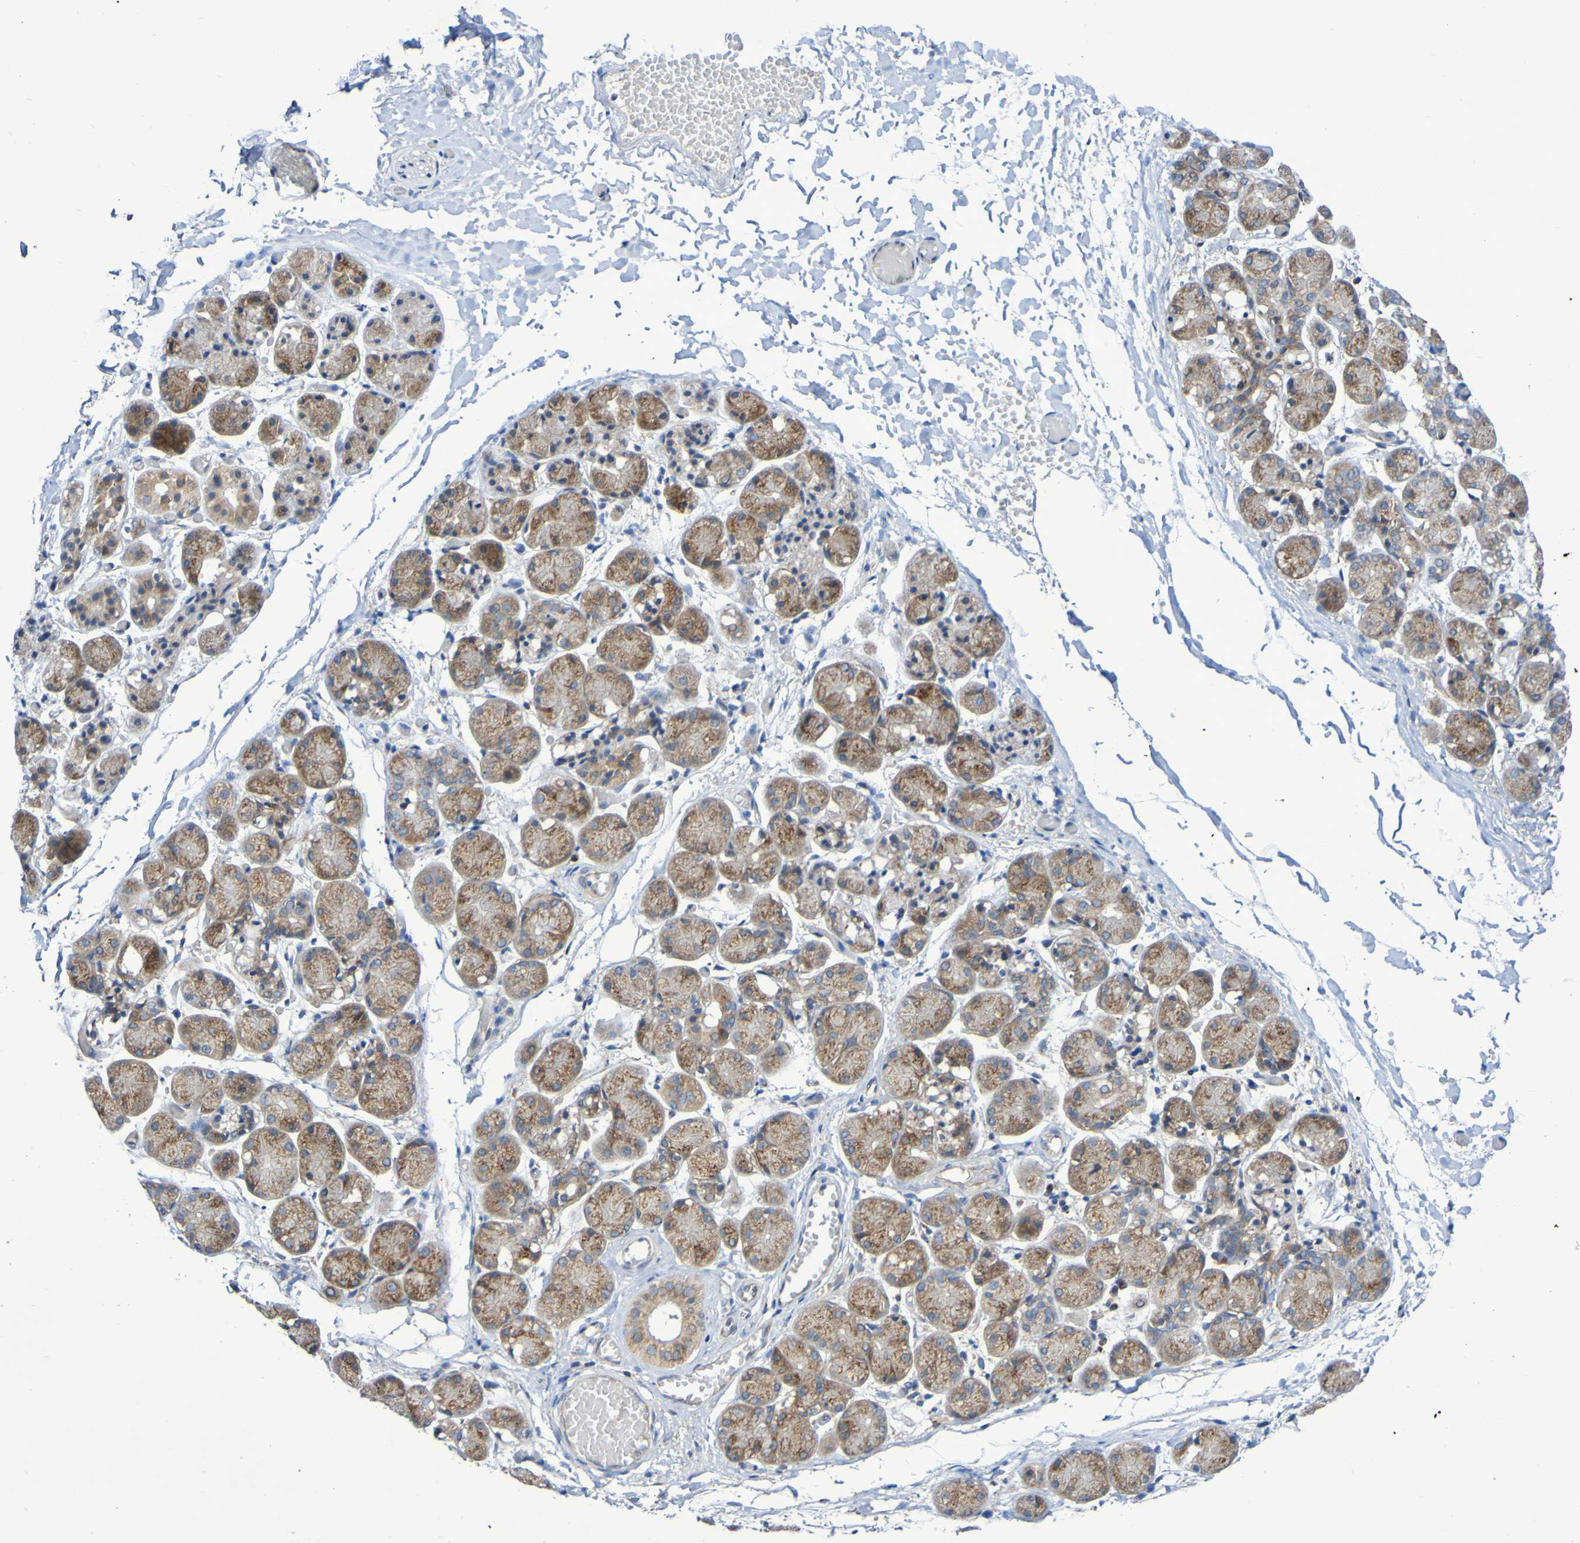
{"staining": {"intensity": "moderate", "quantity": ">75%", "location": "cytoplasmic/membranous"}, "tissue": "salivary gland", "cell_type": "Glandular cells", "image_type": "normal", "snomed": [{"axis": "morphology", "description": "Normal tissue, NOS"}, {"axis": "topography", "description": "Salivary gland"}], "caption": "Protein expression analysis of benign human salivary gland reveals moderate cytoplasmic/membranous staining in approximately >75% of glandular cells.", "gene": "LMBRD2", "patient": {"sex": "female", "age": 24}}